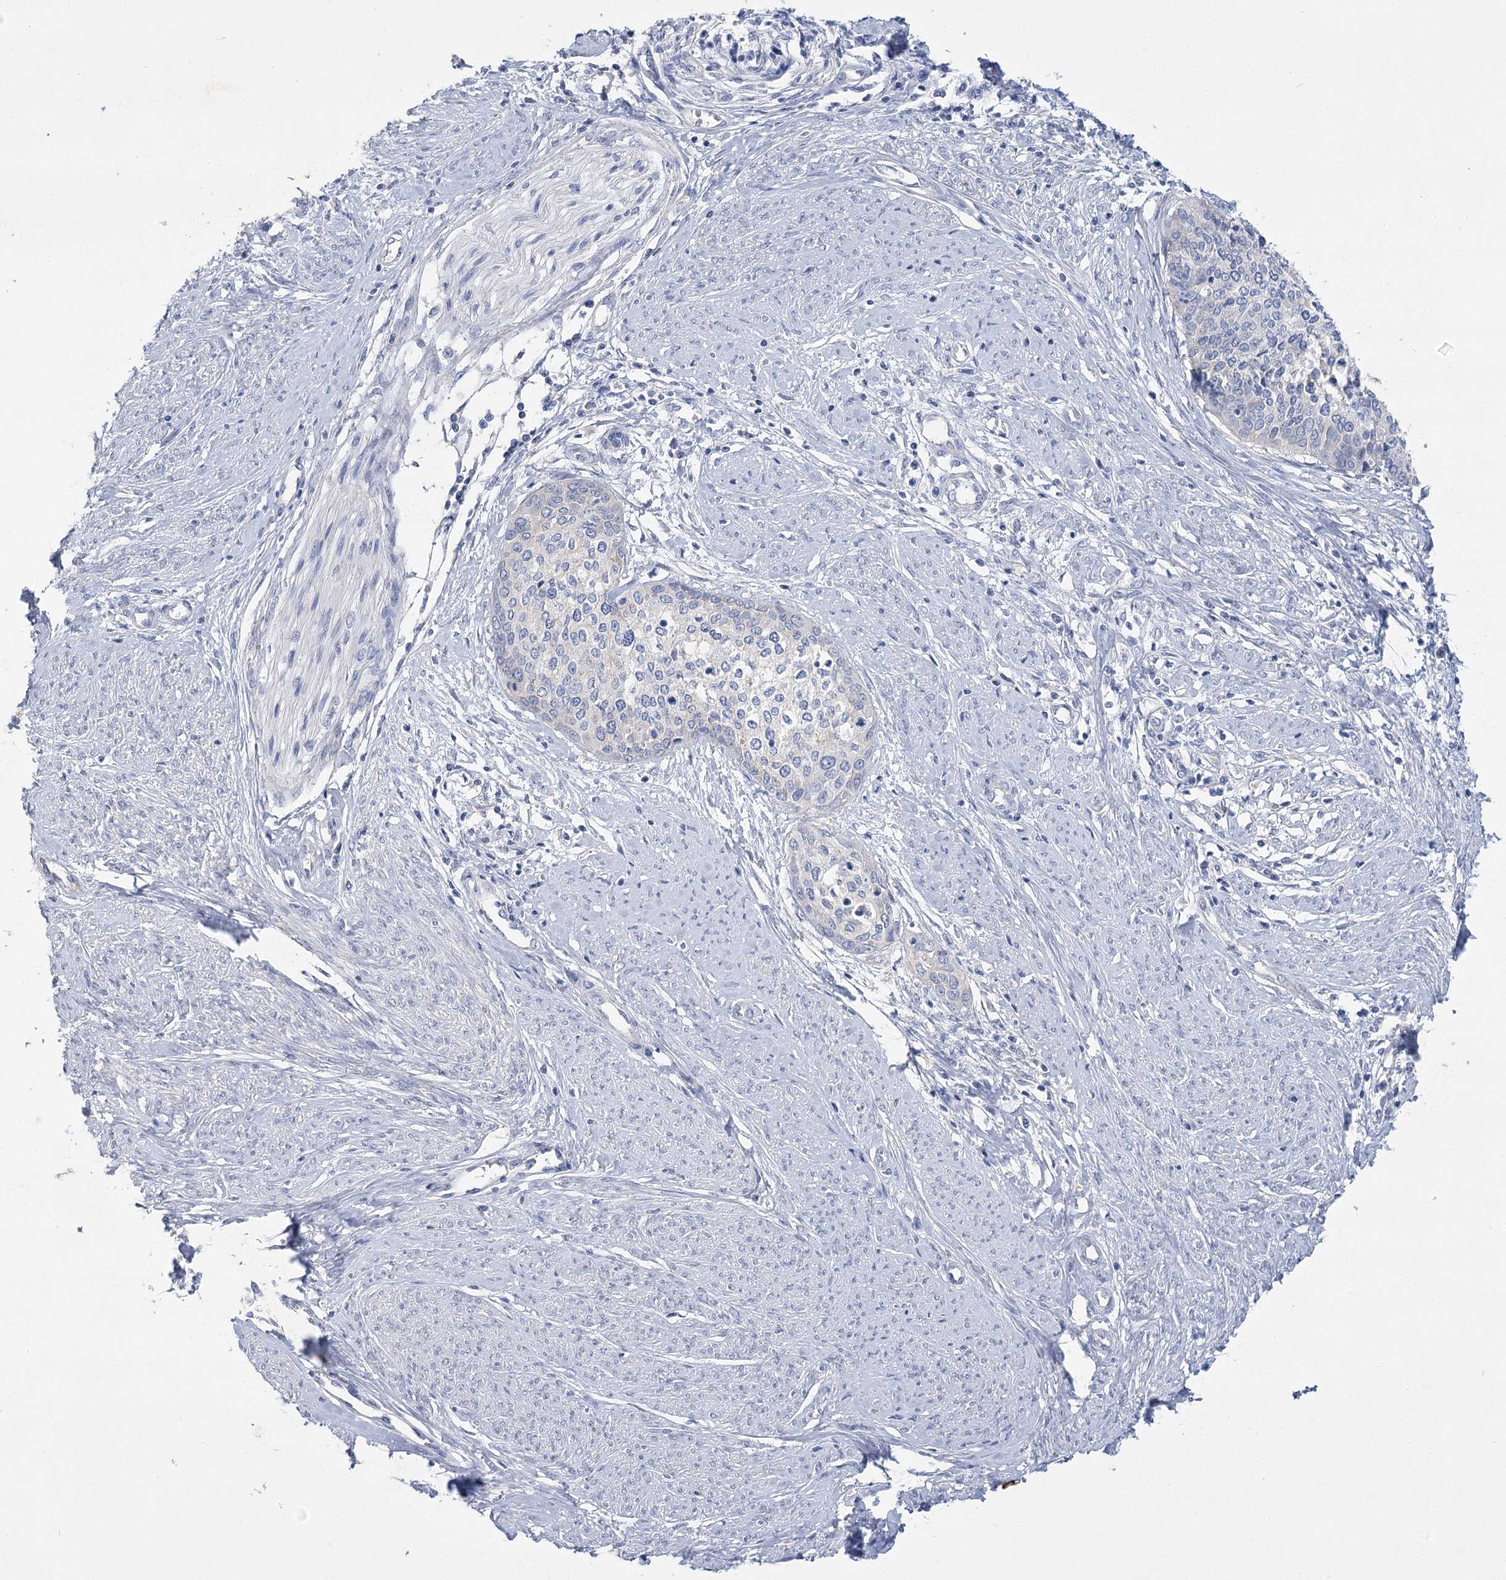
{"staining": {"intensity": "negative", "quantity": "none", "location": "none"}, "tissue": "cervical cancer", "cell_type": "Tumor cells", "image_type": "cancer", "snomed": [{"axis": "morphology", "description": "Squamous cell carcinoma, NOS"}, {"axis": "topography", "description": "Cervix"}], "caption": "An image of human cervical cancer is negative for staining in tumor cells.", "gene": "SLC9A3", "patient": {"sex": "female", "age": 37}}